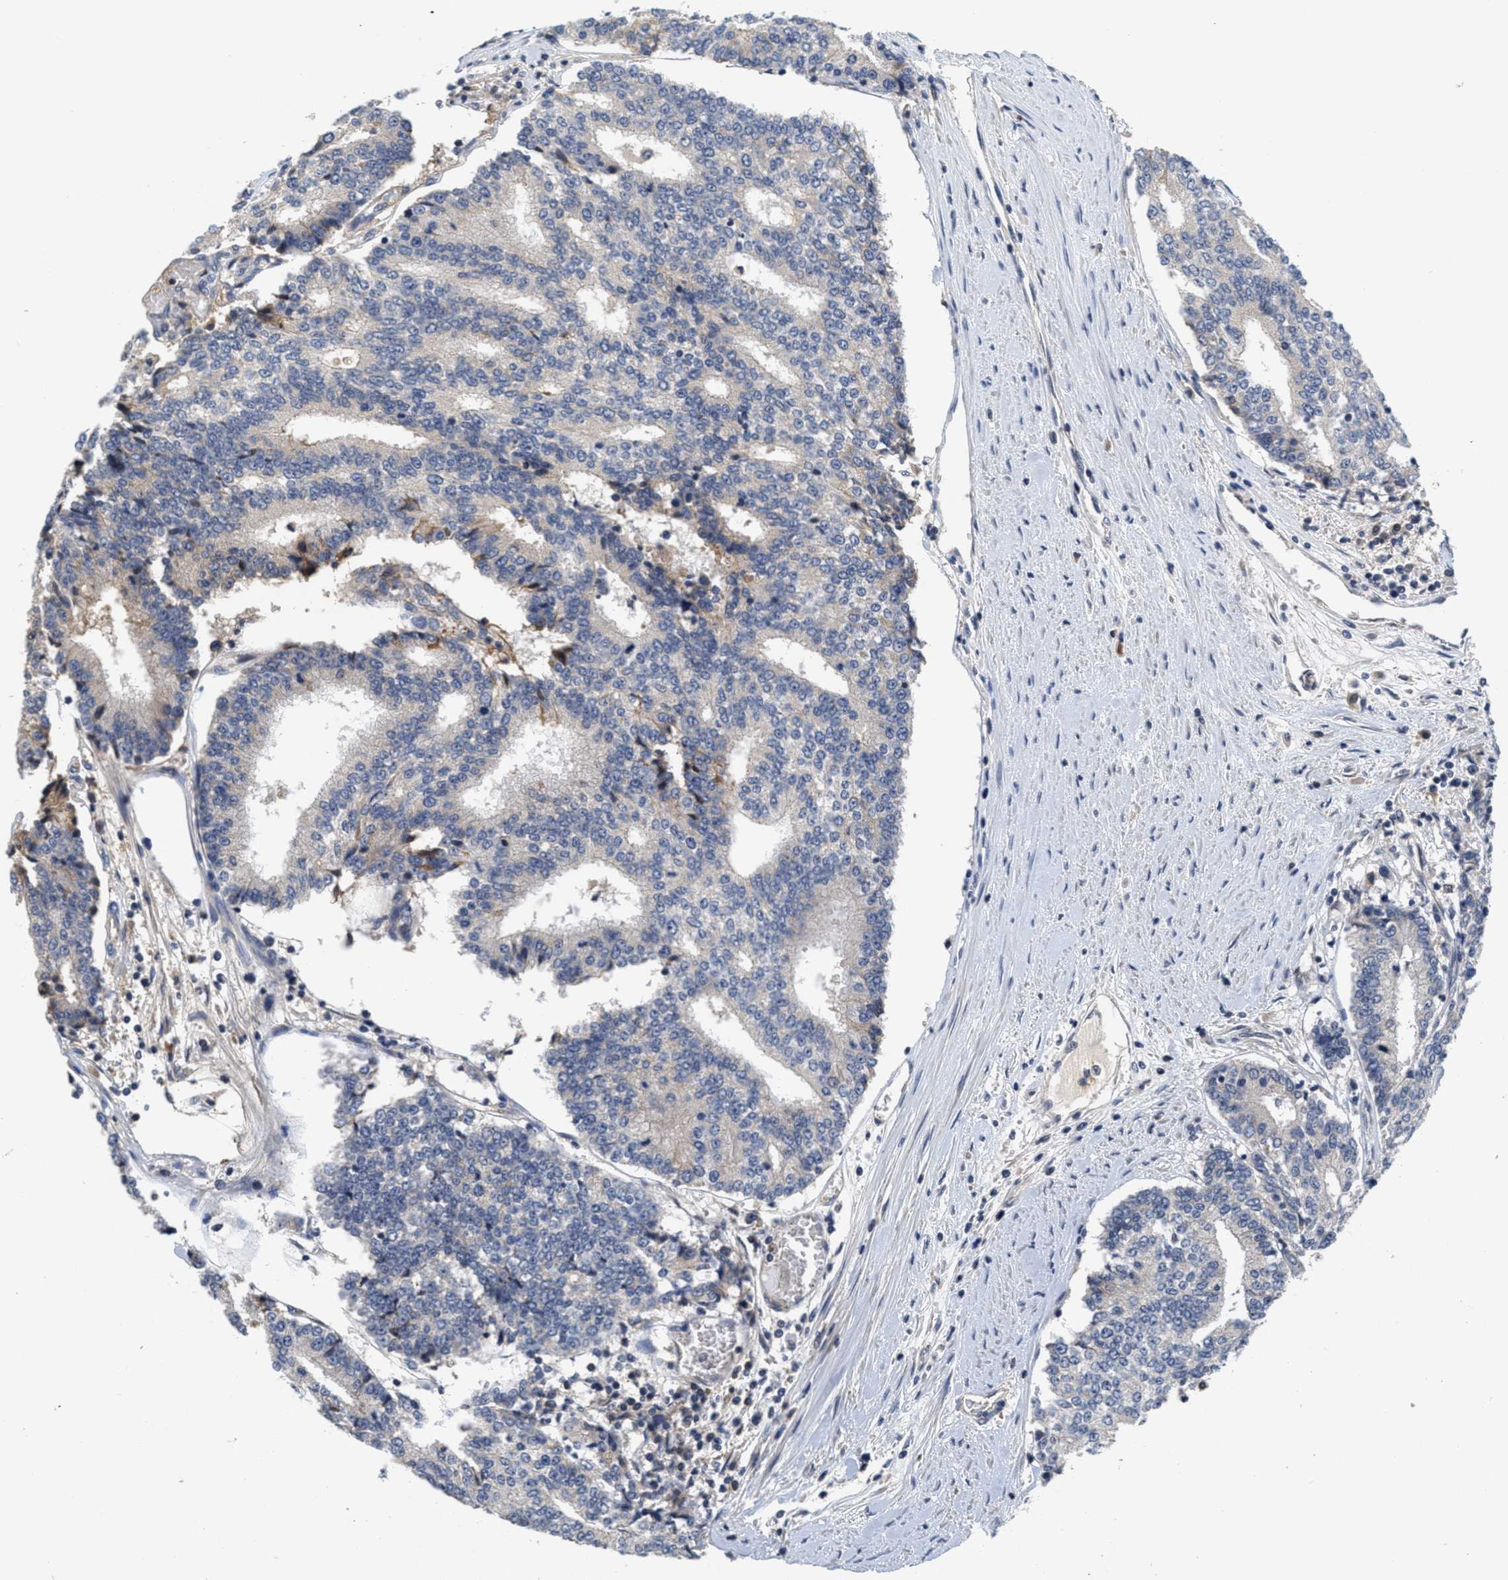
{"staining": {"intensity": "moderate", "quantity": "<25%", "location": "cytoplasmic/membranous"}, "tissue": "prostate cancer", "cell_type": "Tumor cells", "image_type": "cancer", "snomed": [{"axis": "morphology", "description": "Normal tissue, NOS"}, {"axis": "morphology", "description": "Adenocarcinoma, High grade"}, {"axis": "topography", "description": "Prostate"}, {"axis": "topography", "description": "Seminal veicle"}], "caption": "Moderate cytoplasmic/membranous expression is appreciated in about <25% of tumor cells in prostate cancer.", "gene": "ANGPT1", "patient": {"sex": "male", "age": 55}}